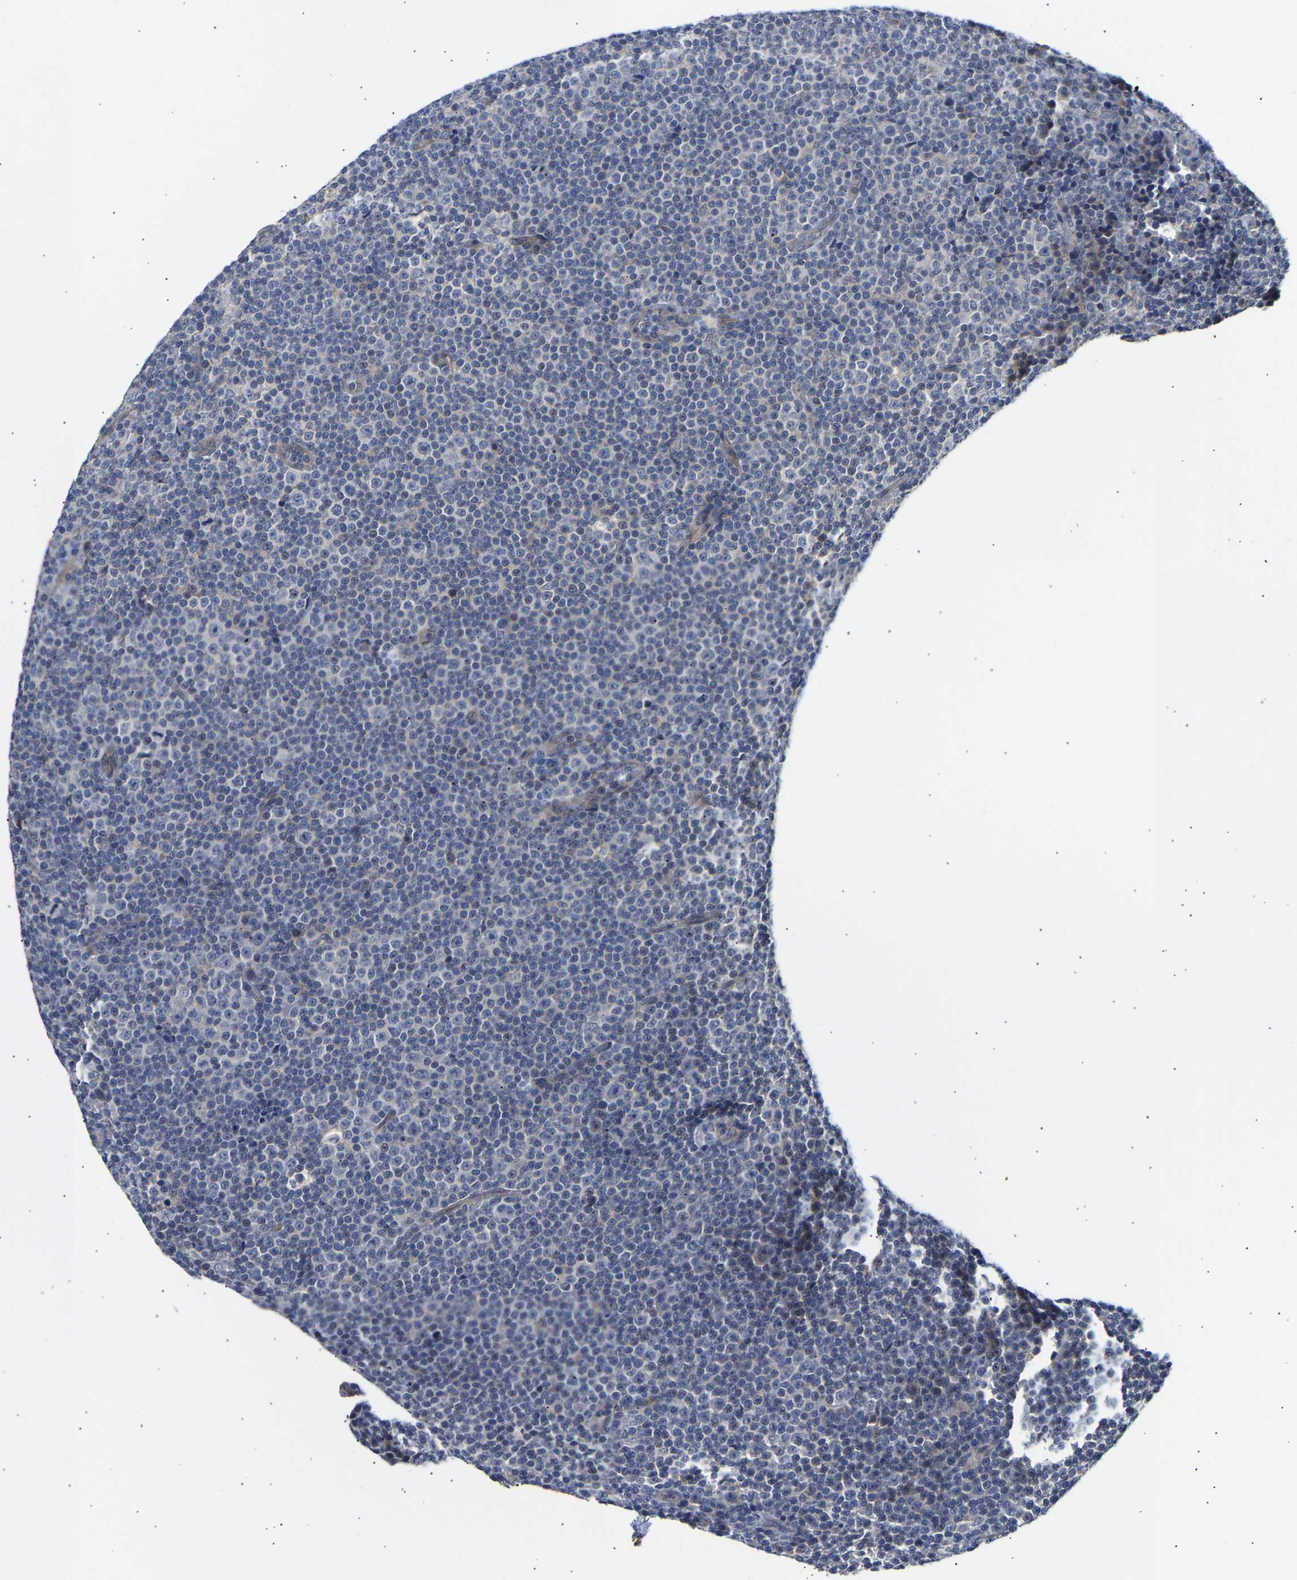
{"staining": {"intensity": "negative", "quantity": "none", "location": "none"}, "tissue": "lymphoma", "cell_type": "Tumor cells", "image_type": "cancer", "snomed": [{"axis": "morphology", "description": "Malignant lymphoma, non-Hodgkin's type, Low grade"}, {"axis": "topography", "description": "Lymph node"}], "caption": "A micrograph of low-grade malignant lymphoma, non-Hodgkin's type stained for a protein exhibits no brown staining in tumor cells.", "gene": "KASH5", "patient": {"sex": "female", "age": 67}}